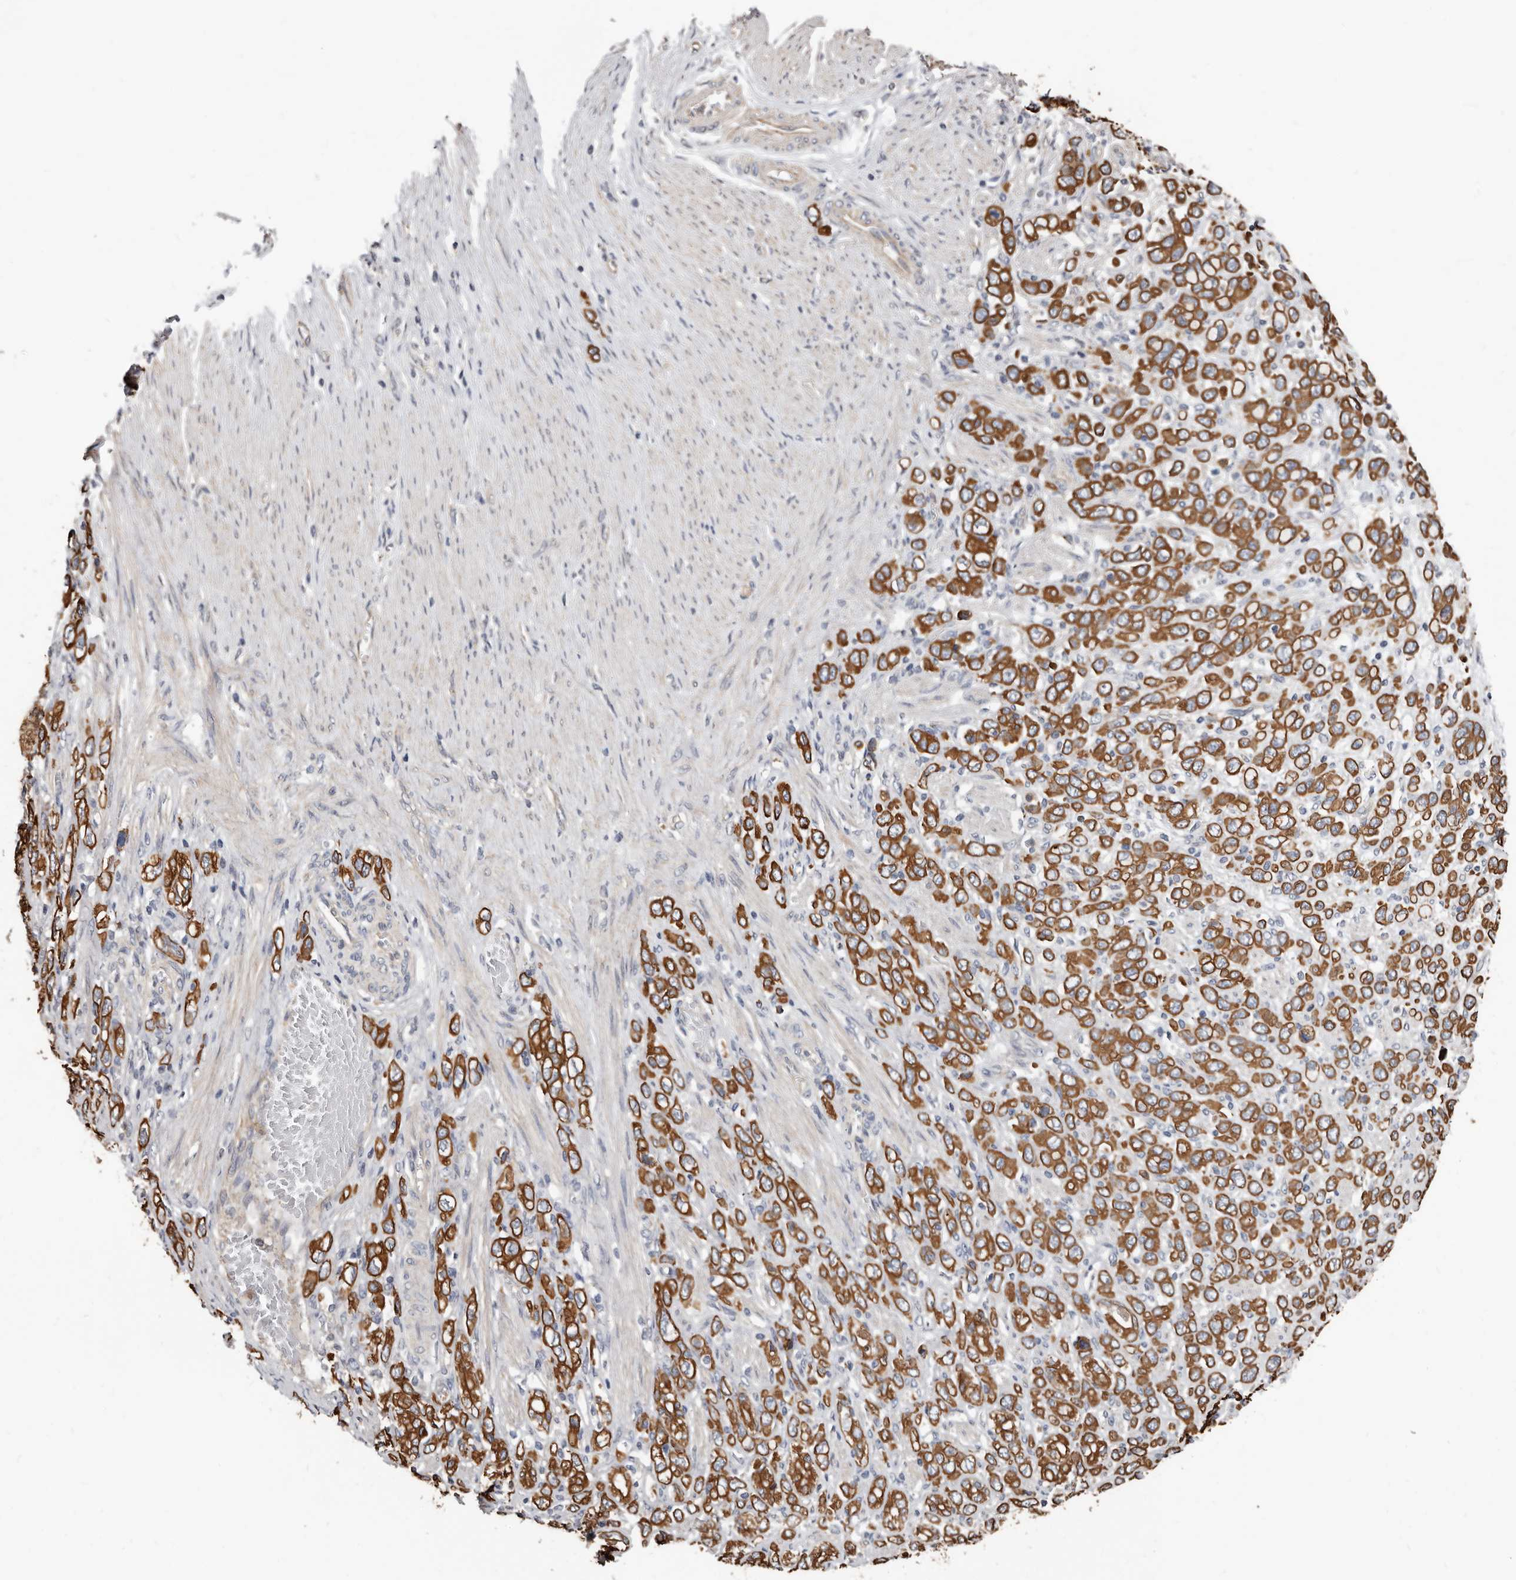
{"staining": {"intensity": "strong", "quantity": ">75%", "location": "cytoplasmic/membranous"}, "tissue": "stomach cancer", "cell_type": "Tumor cells", "image_type": "cancer", "snomed": [{"axis": "morphology", "description": "Adenocarcinoma, NOS"}, {"axis": "topography", "description": "Stomach"}], "caption": "IHC staining of stomach cancer, which demonstrates high levels of strong cytoplasmic/membranous expression in about >75% of tumor cells indicating strong cytoplasmic/membranous protein positivity. The staining was performed using DAB (3,3'-diaminobenzidine) (brown) for protein detection and nuclei were counterstained in hematoxylin (blue).", "gene": "MRPL18", "patient": {"sex": "female", "age": 65}}